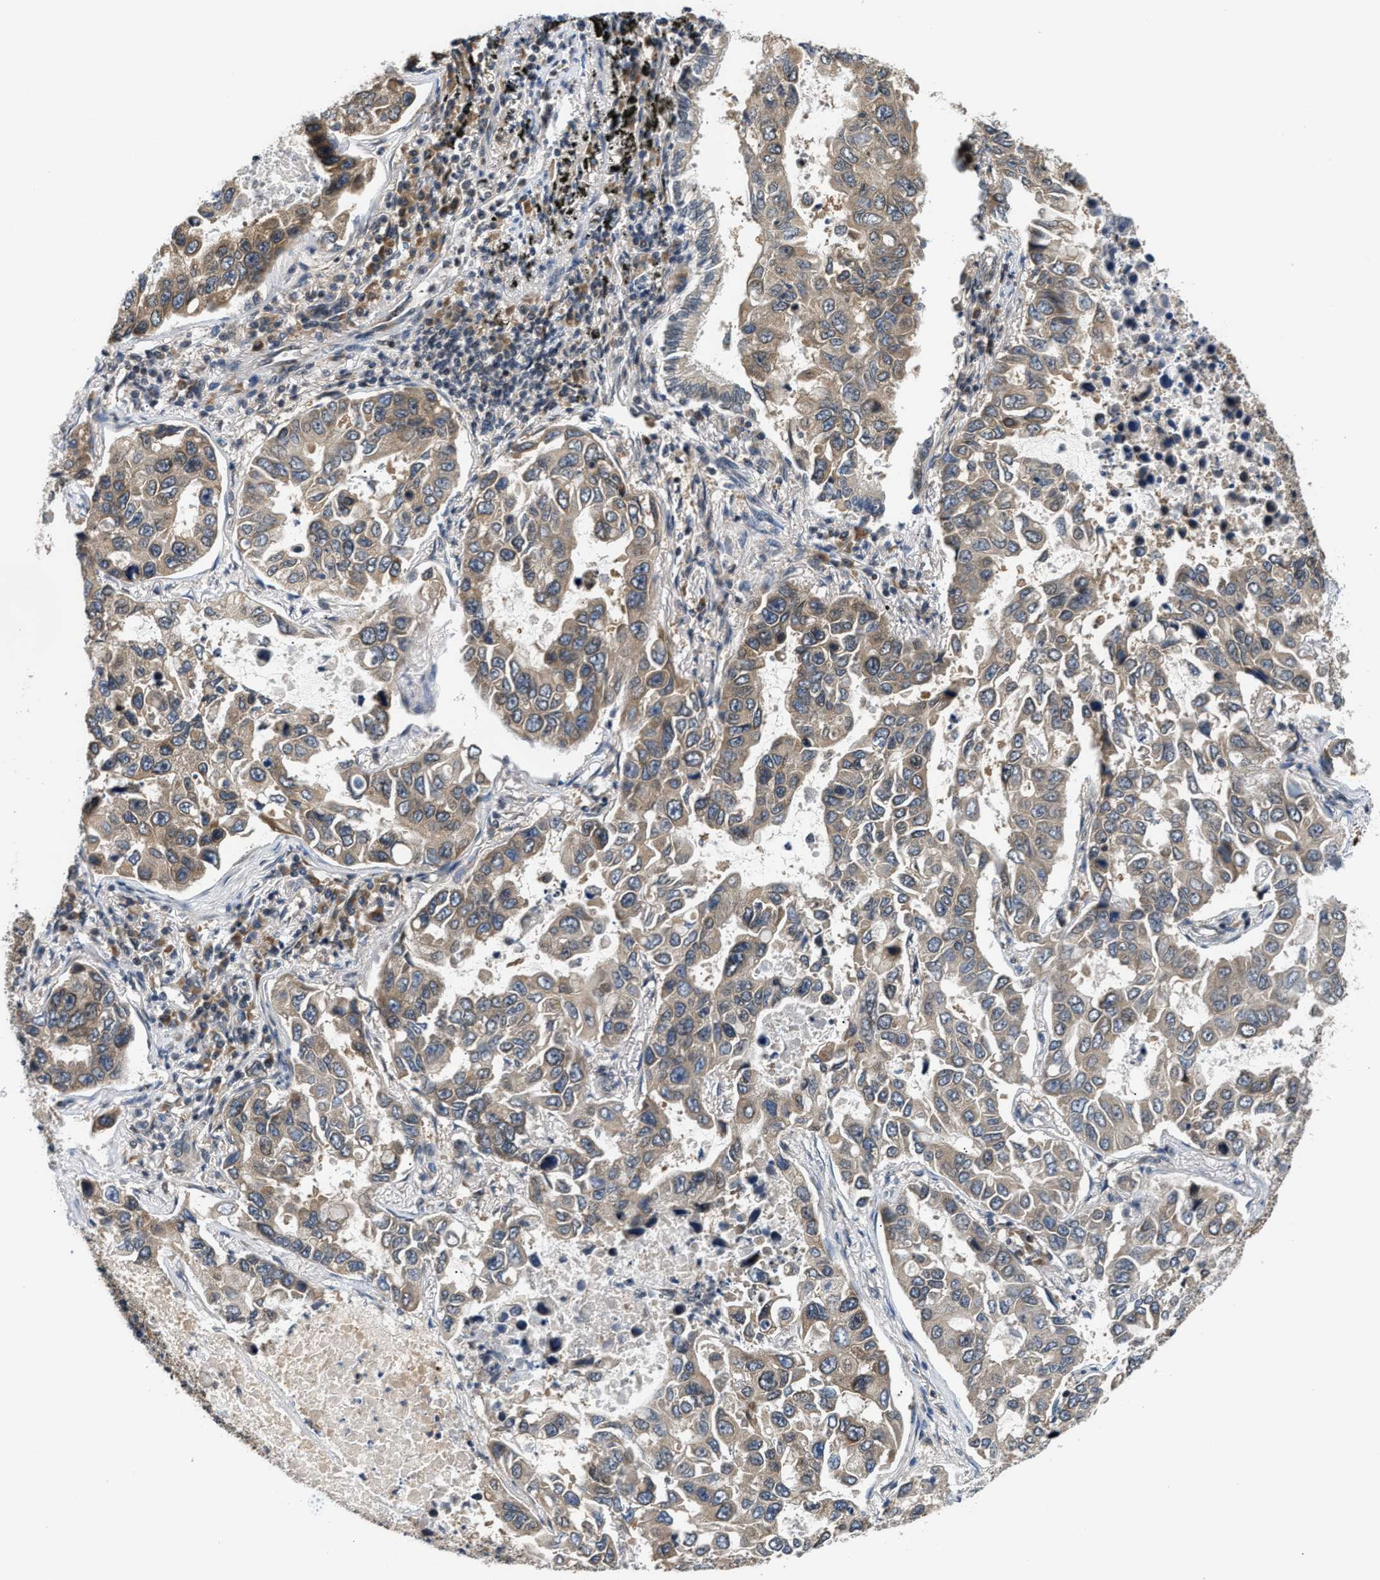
{"staining": {"intensity": "moderate", "quantity": ">75%", "location": "cytoplasmic/membranous"}, "tissue": "lung cancer", "cell_type": "Tumor cells", "image_type": "cancer", "snomed": [{"axis": "morphology", "description": "Adenocarcinoma, NOS"}, {"axis": "topography", "description": "Lung"}], "caption": "Immunohistochemical staining of adenocarcinoma (lung) displays medium levels of moderate cytoplasmic/membranous protein positivity in about >75% of tumor cells.", "gene": "RAB29", "patient": {"sex": "male", "age": 64}}